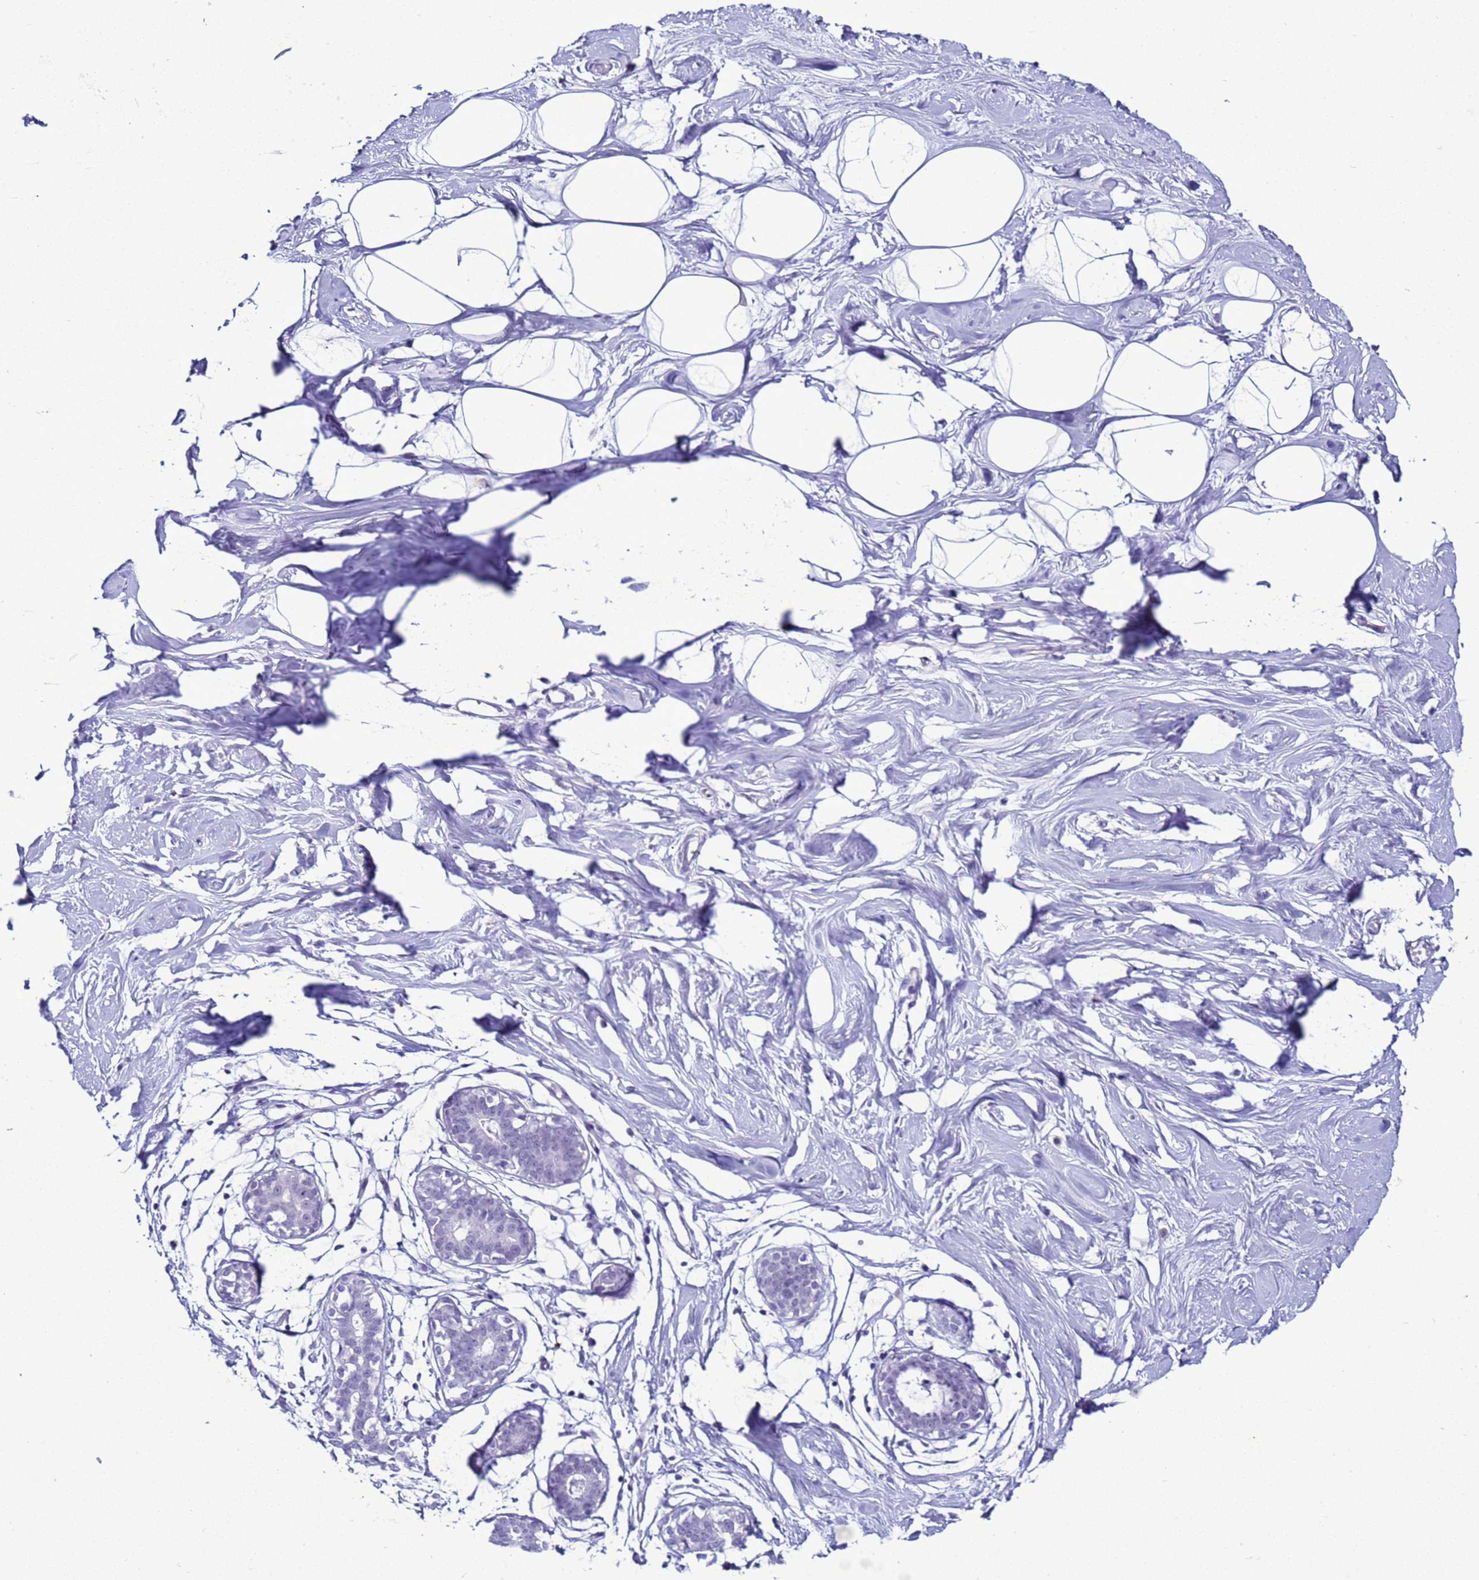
{"staining": {"intensity": "negative", "quantity": "none", "location": "none"}, "tissue": "breast", "cell_type": "Adipocytes", "image_type": "normal", "snomed": [{"axis": "morphology", "description": "Normal tissue, NOS"}, {"axis": "morphology", "description": "Adenoma, NOS"}, {"axis": "topography", "description": "Breast"}], "caption": "Protein analysis of unremarkable breast reveals no significant positivity in adipocytes. (Stains: DAB immunohistochemistry (IHC) with hematoxylin counter stain, Microscopy: brightfield microscopy at high magnification).", "gene": "LRRC10B", "patient": {"sex": "female", "age": 23}}